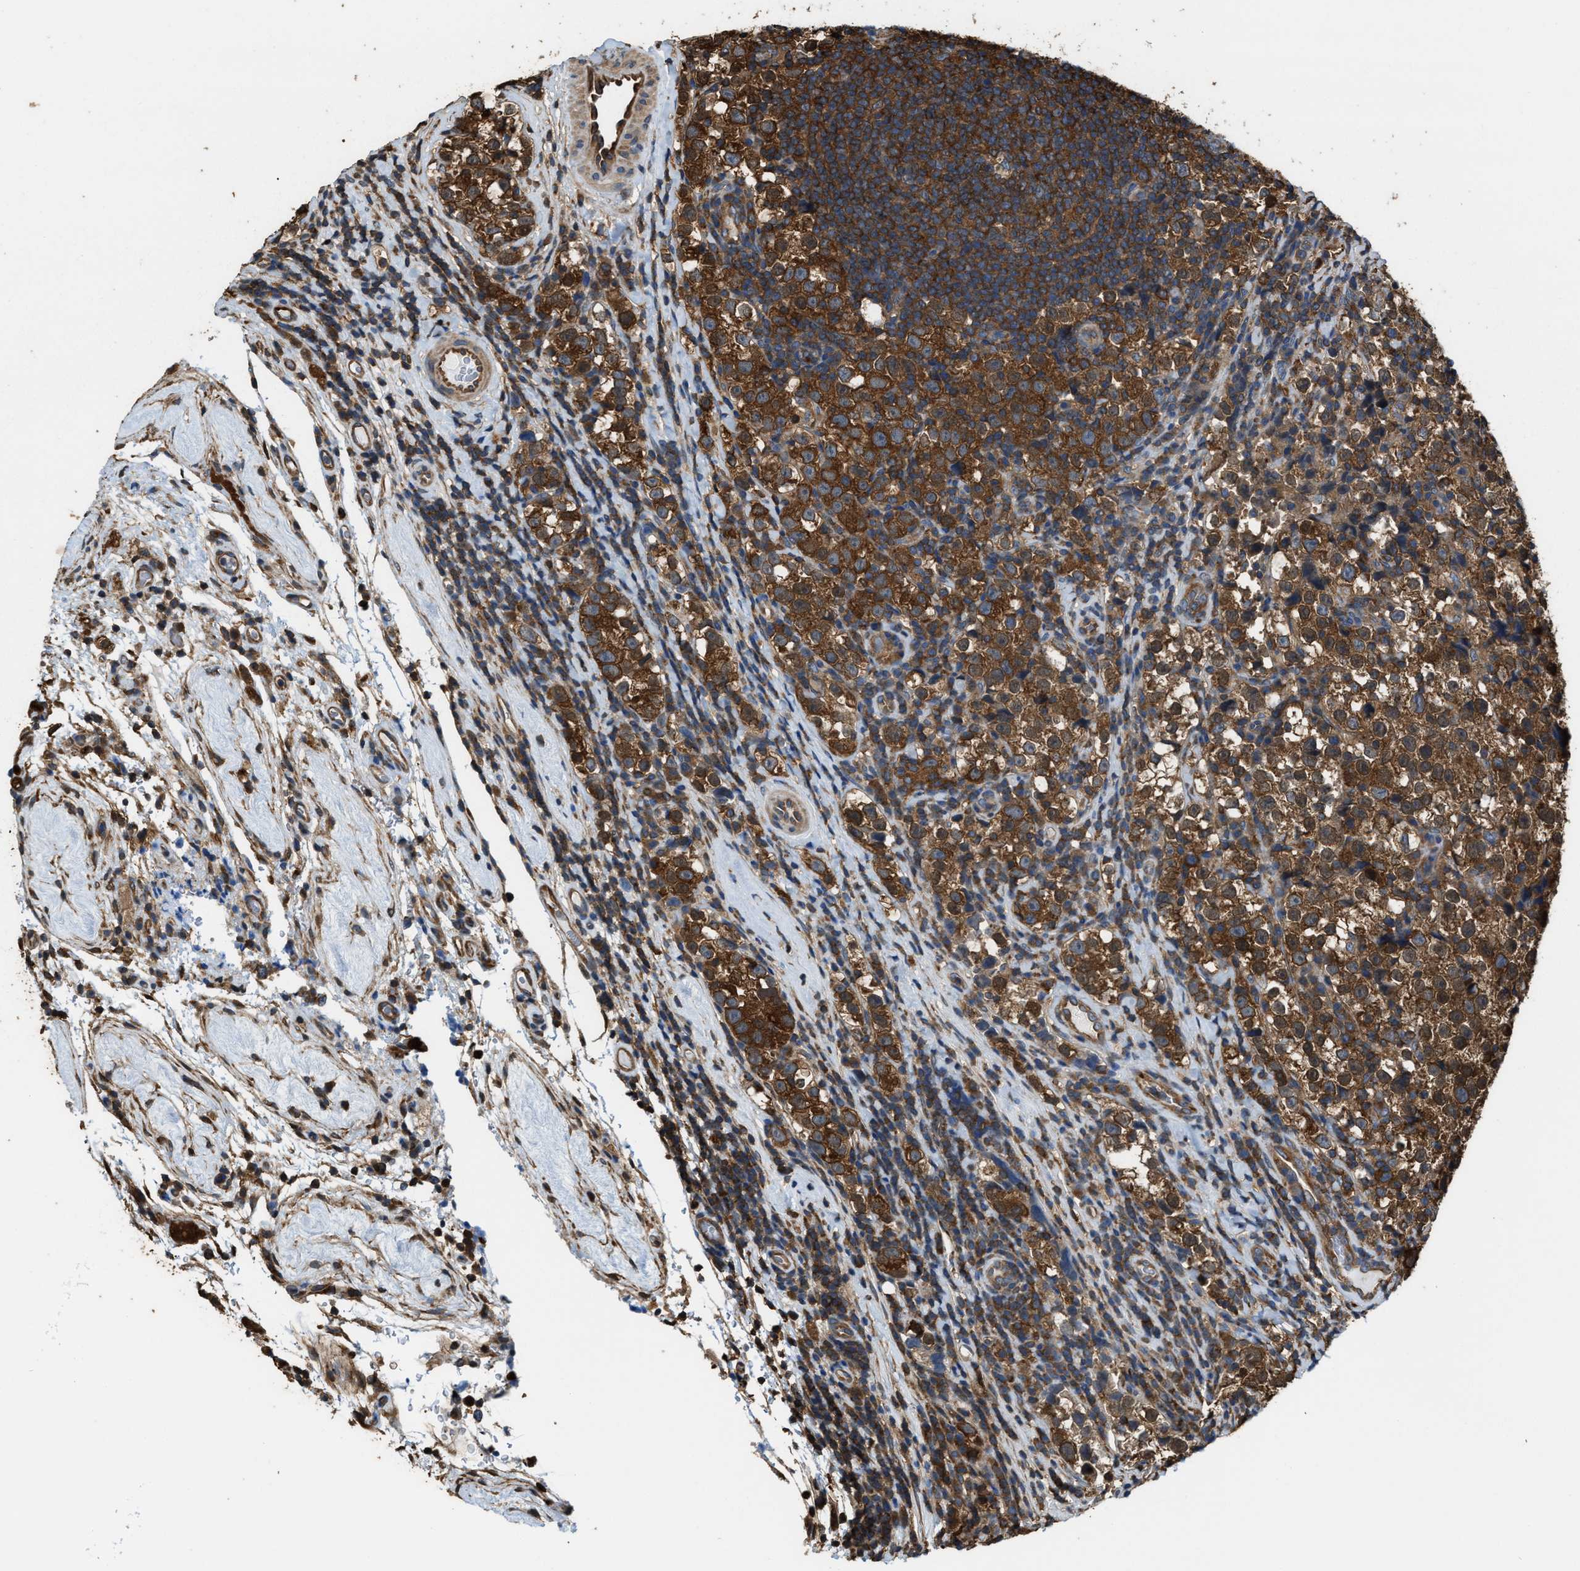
{"staining": {"intensity": "strong", "quantity": ">75%", "location": "cytoplasmic/membranous"}, "tissue": "testis cancer", "cell_type": "Tumor cells", "image_type": "cancer", "snomed": [{"axis": "morphology", "description": "Normal tissue, NOS"}, {"axis": "morphology", "description": "Seminoma, NOS"}, {"axis": "topography", "description": "Testis"}], "caption": "This photomicrograph exhibits immunohistochemistry (IHC) staining of testis seminoma, with high strong cytoplasmic/membranous expression in about >75% of tumor cells.", "gene": "ATIC", "patient": {"sex": "male", "age": 43}}